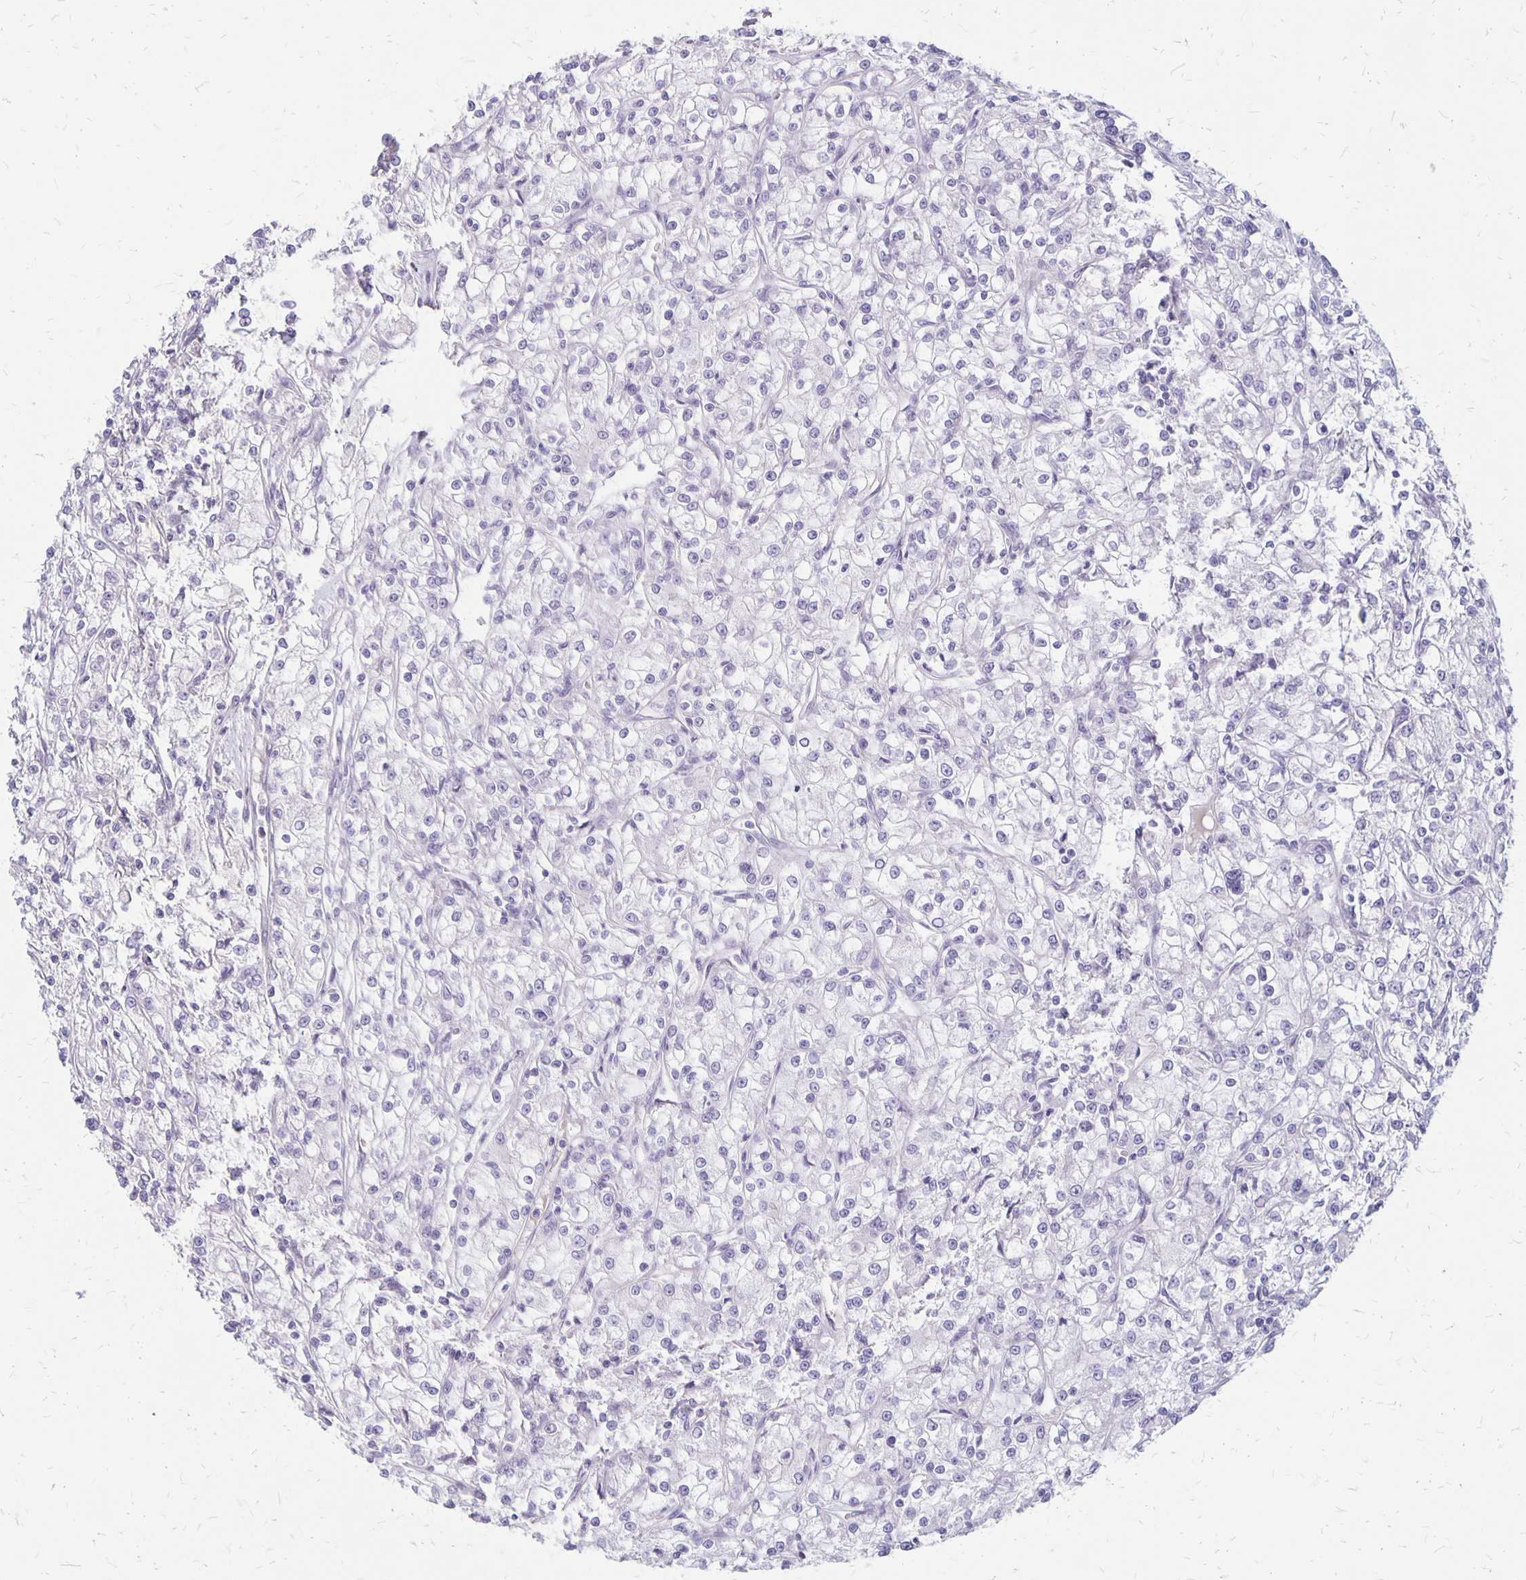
{"staining": {"intensity": "negative", "quantity": "none", "location": "none"}, "tissue": "renal cancer", "cell_type": "Tumor cells", "image_type": "cancer", "snomed": [{"axis": "morphology", "description": "Adenocarcinoma, NOS"}, {"axis": "topography", "description": "Kidney"}], "caption": "High power microscopy micrograph of an immunohistochemistry (IHC) histopathology image of renal cancer, revealing no significant positivity in tumor cells.", "gene": "HOMER1", "patient": {"sex": "female", "age": 59}}